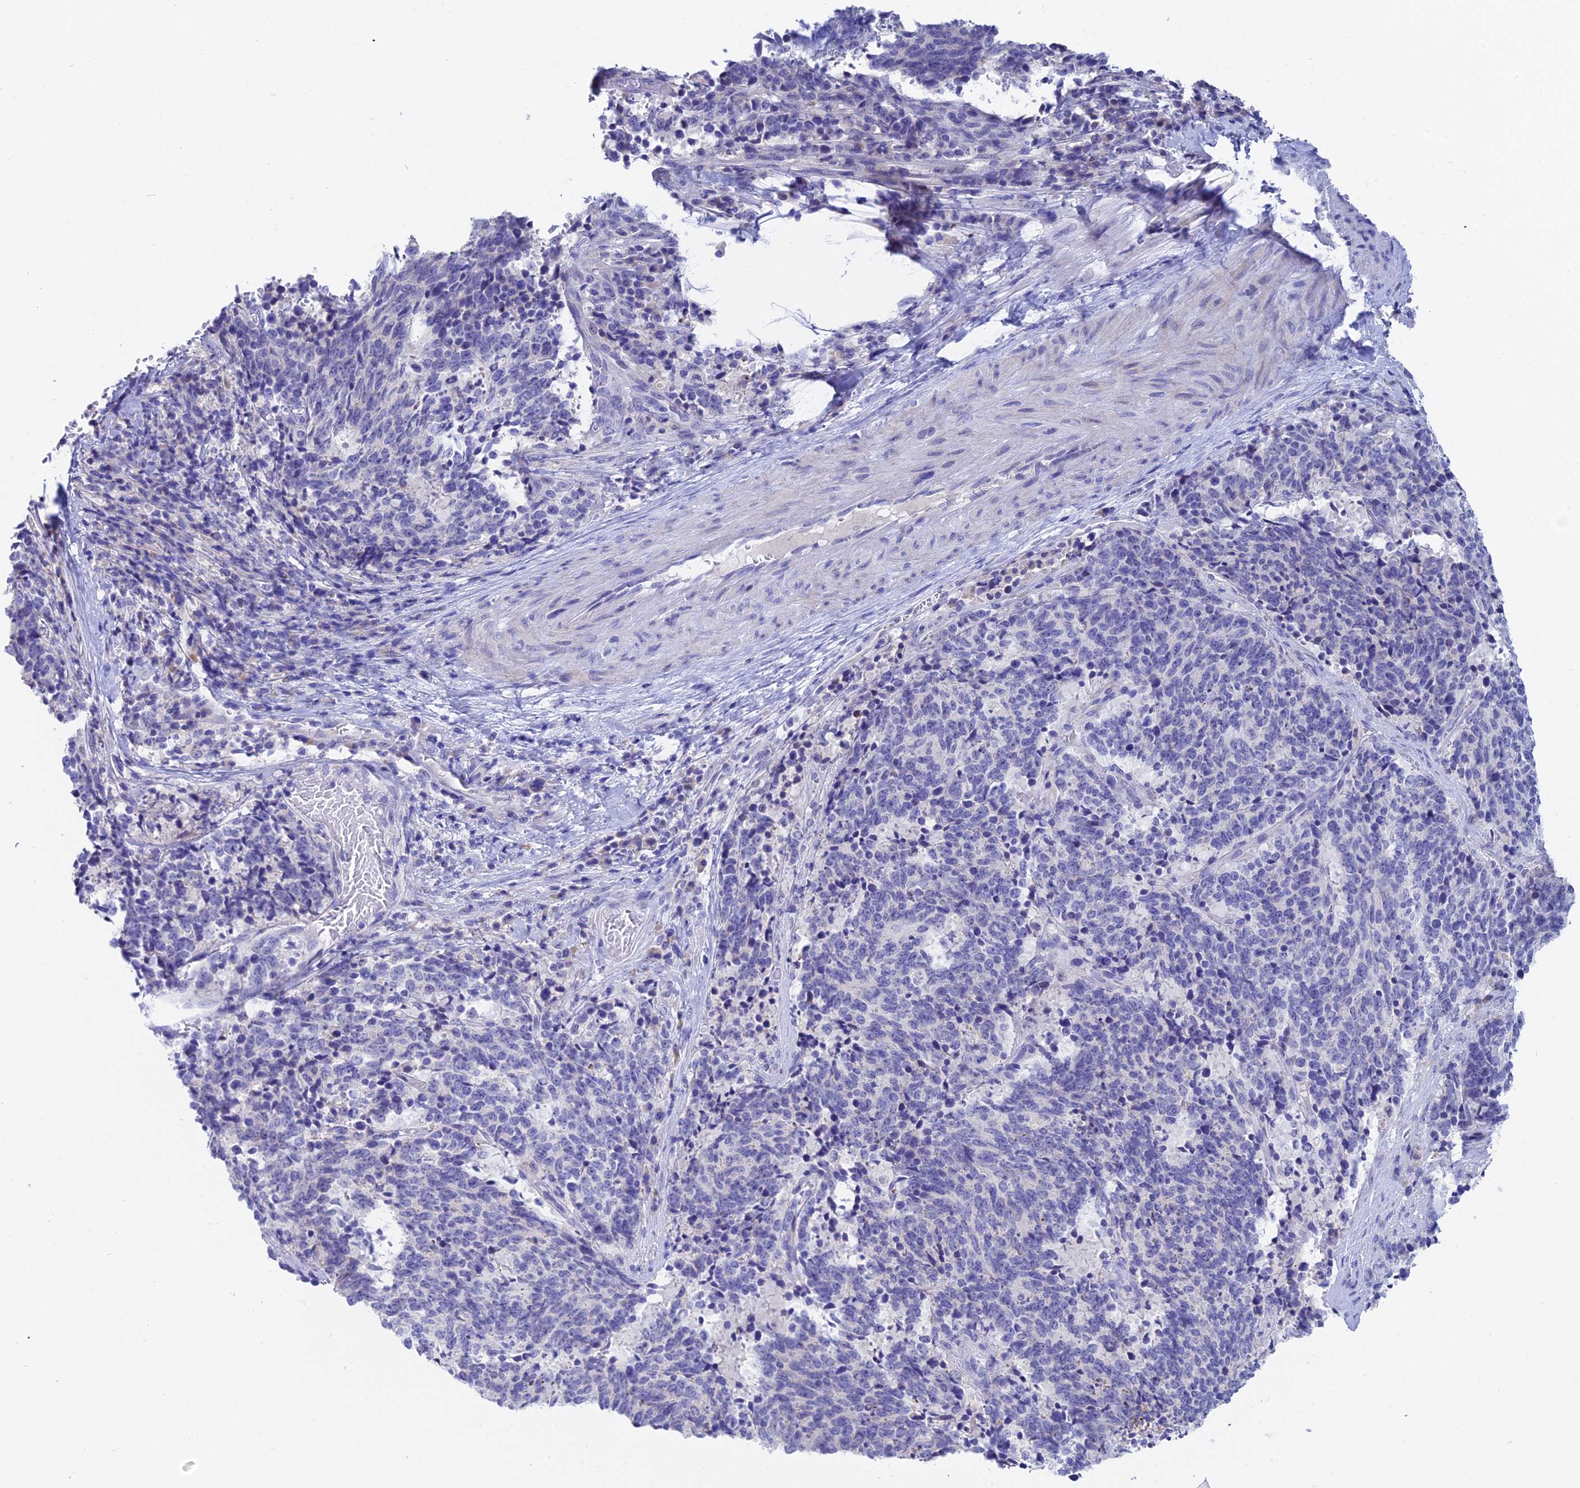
{"staining": {"intensity": "negative", "quantity": "none", "location": "none"}, "tissue": "cervical cancer", "cell_type": "Tumor cells", "image_type": "cancer", "snomed": [{"axis": "morphology", "description": "Squamous cell carcinoma, NOS"}, {"axis": "topography", "description": "Cervix"}], "caption": "An immunohistochemistry micrograph of cervical cancer (squamous cell carcinoma) is shown. There is no staining in tumor cells of cervical cancer (squamous cell carcinoma).", "gene": "CEP41", "patient": {"sex": "female", "age": 29}}